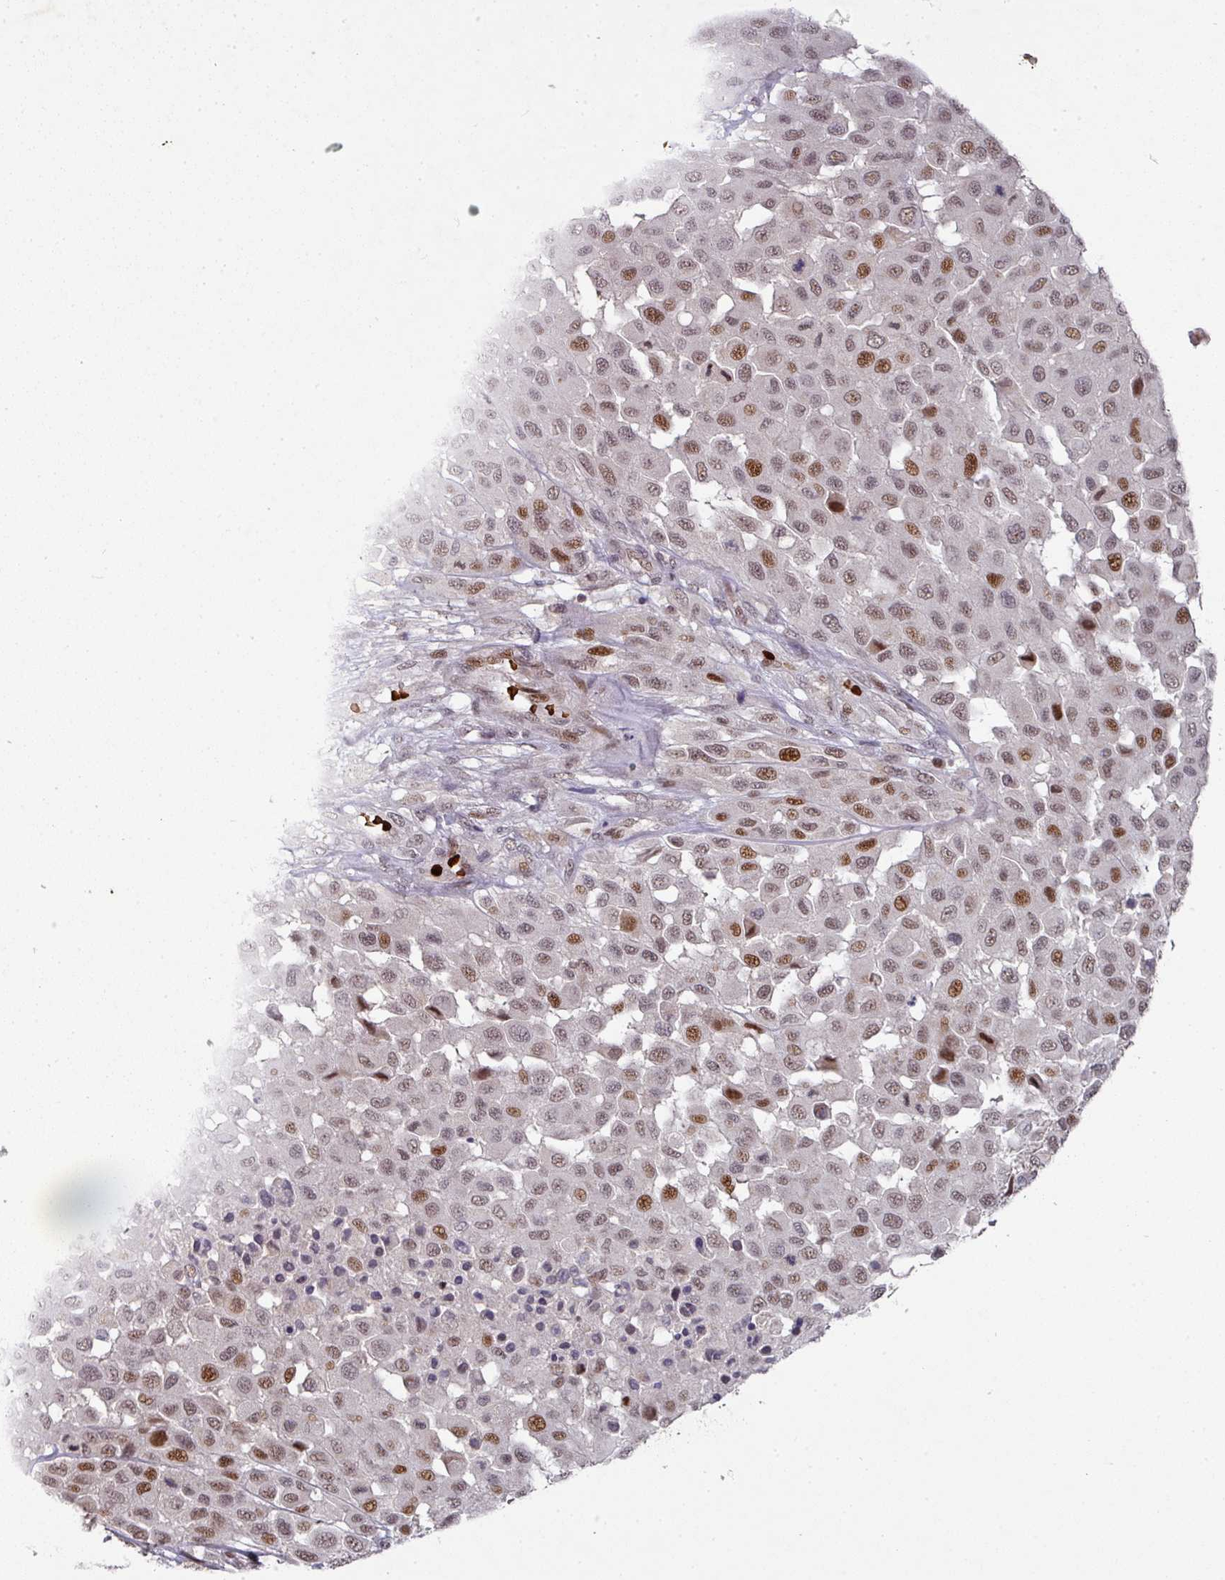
{"staining": {"intensity": "moderate", "quantity": "25%-75%", "location": "nuclear"}, "tissue": "melanoma", "cell_type": "Tumor cells", "image_type": "cancer", "snomed": [{"axis": "morphology", "description": "Malignant melanoma, Metastatic site"}, {"axis": "topography", "description": "Skin"}], "caption": "Immunohistochemistry (IHC) micrograph of neoplastic tissue: malignant melanoma (metastatic site) stained using immunohistochemistry (IHC) demonstrates medium levels of moderate protein expression localized specifically in the nuclear of tumor cells, appearing as a nuclear brown color.", "gene": "NEIL1", "patient": {"sex": "female", "age": 81}}